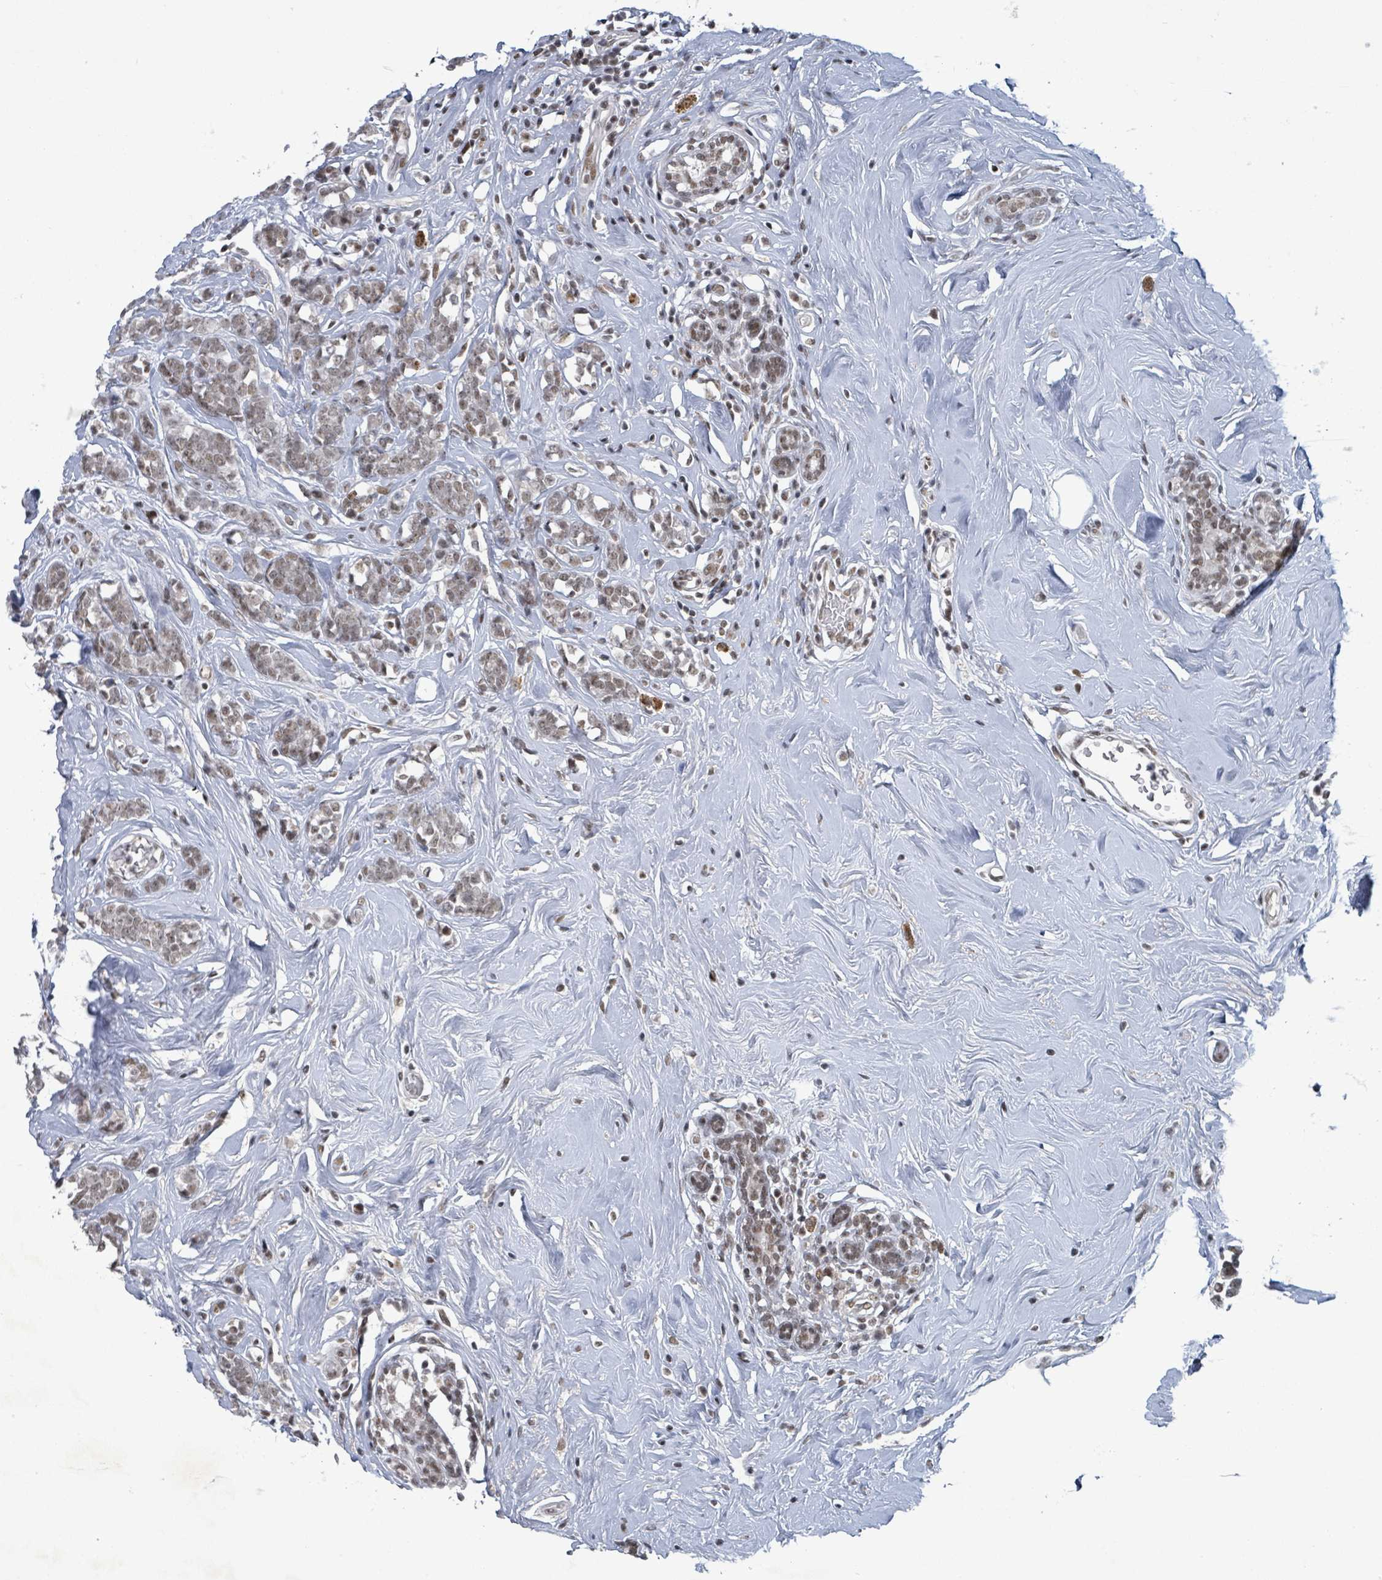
{"staining": {"intensity": "weak", "quantity": "25%-75%", "location": "nuclear"}, "tissue": "breast cancer", "cell_type": "Tumor cells", "image_type": "cancer", "snomed": [{"axis": "morphology", "description": "Lobular carcinoma"}, {"axis": "topography", "description": "Breast"}], "caption": "Protein expression by immunohistochemistry (IHC) displays weak nuclear positivity in about 25%-75% of tumor cells in breast cancer (lobular carcinoma).", "gene": "BANP", "patient": {"sex": "female", "age": 58}}